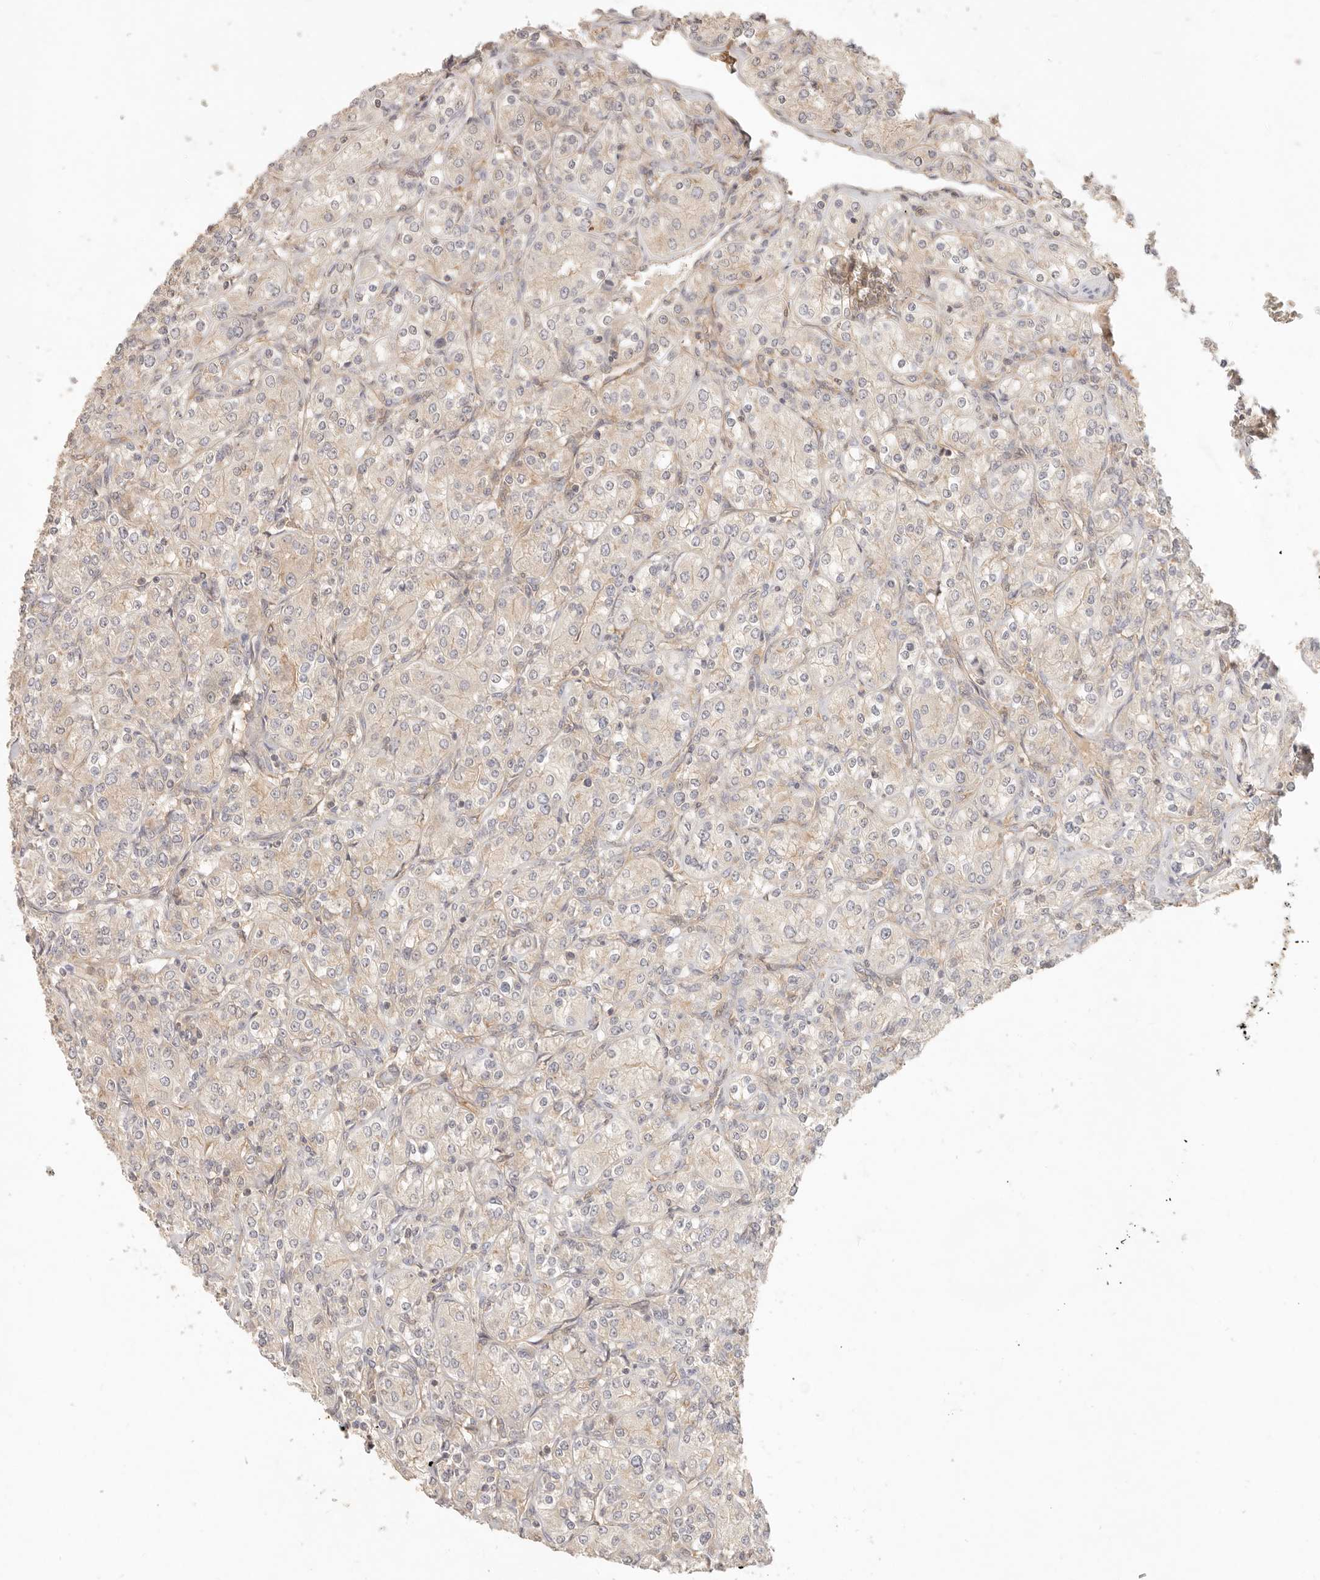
{"staining": {"intensity": "weak", "quantity": "<25%", "location": "cytoplasmic/membranous"}, "tissue": "renal cancer", "cell_type": "Tumor cells", "image_type": "cancer", "snomed": [{"axis": "morphology", "description": "Adenocarcinoma, NOS"}, {"axis": "topography", "description": "Kidney"}], "caption": "Human renal adenocarcinoma stained for a protein using immunohistochemistry shows no staining in tumor cells.", "gene": "NECAP2", "patient": {"sex": "male", "age": 77}}